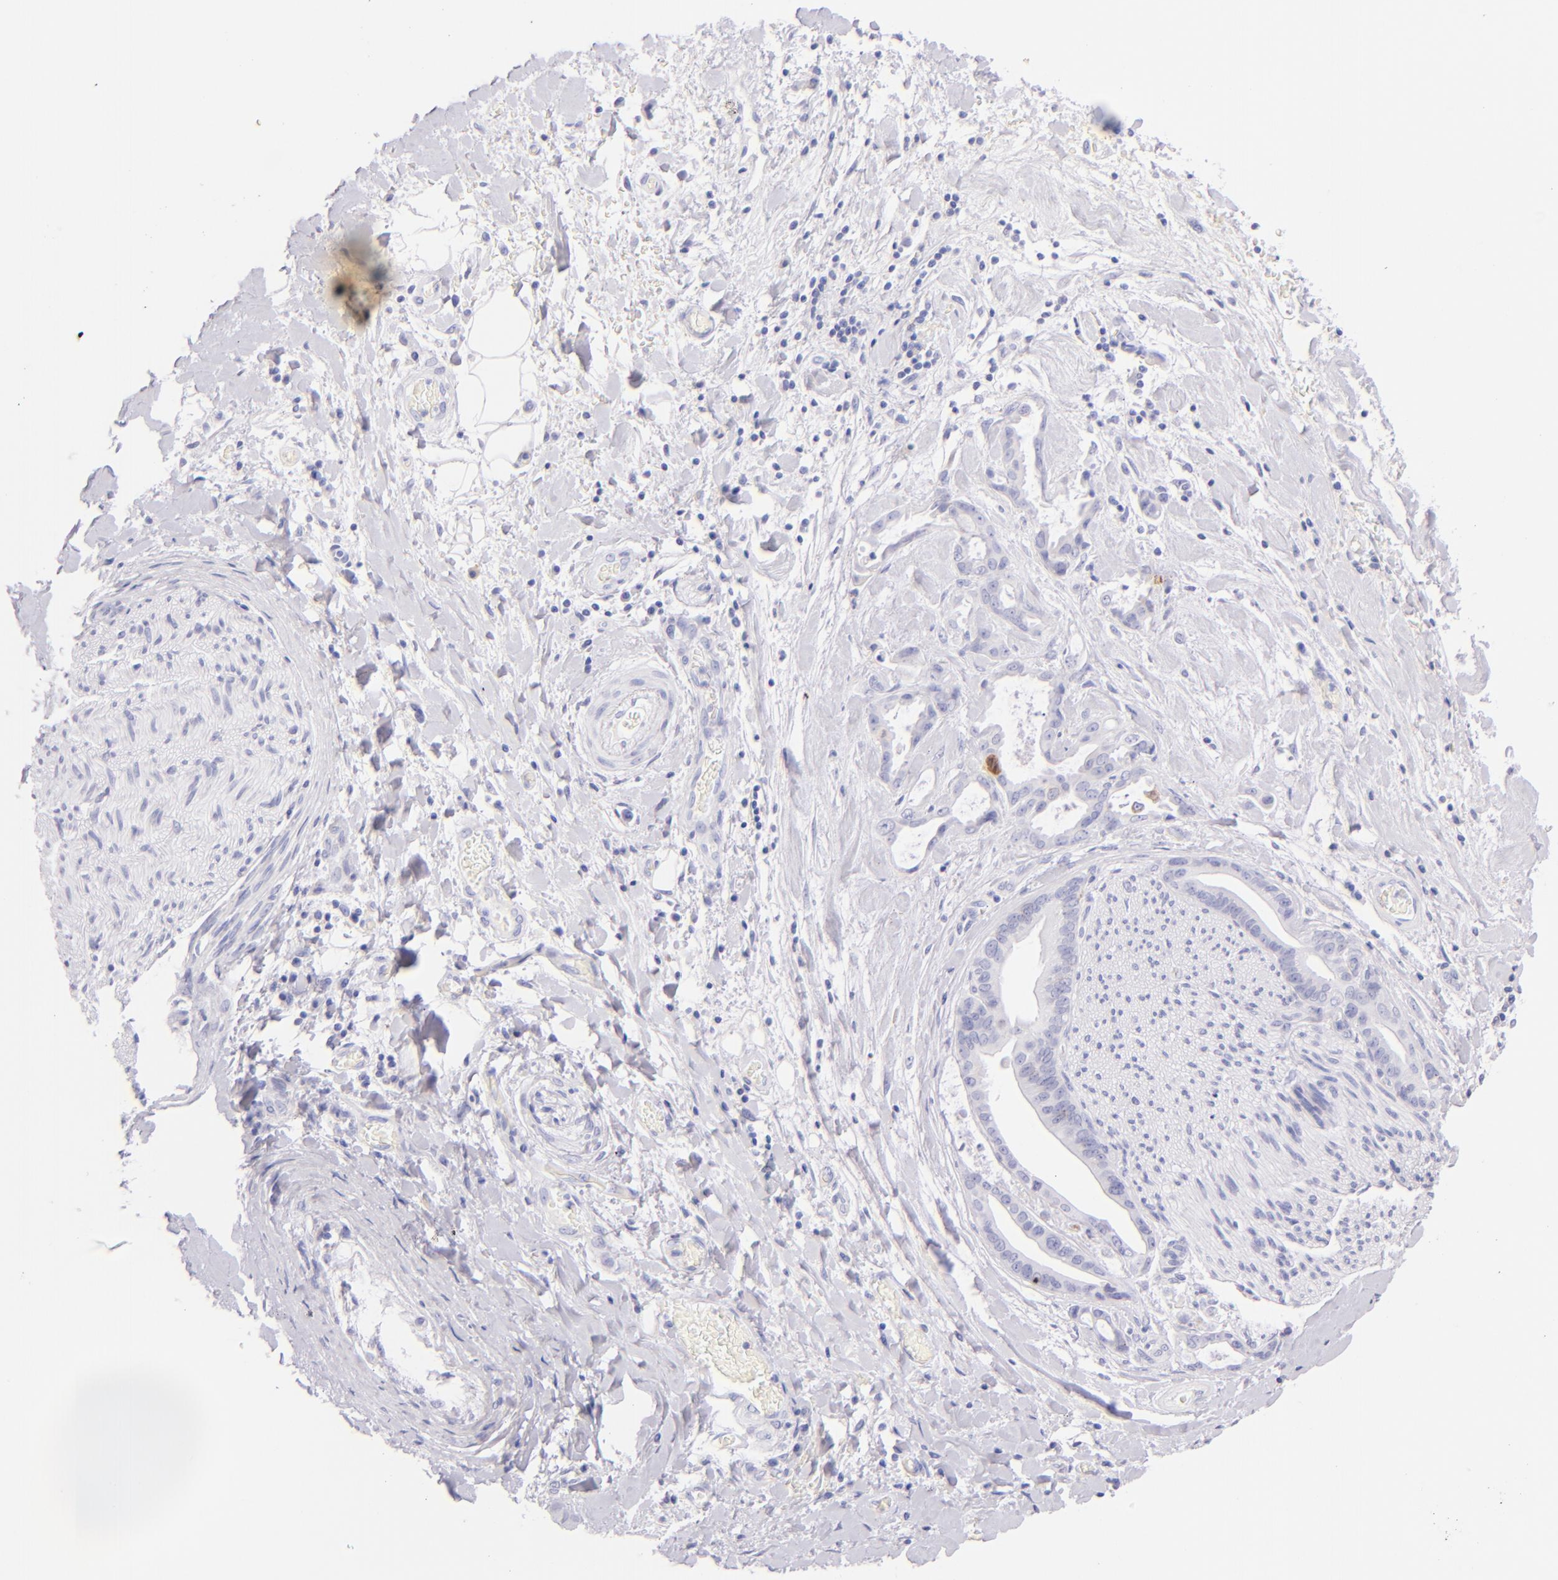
{"staining": {"intensity": "negative", "quantity": "none", "location": "none"}, "tissue": "liver cancer", "cell_type": "Tumor cells", "image_type": "cancer", "snomed": [{"axis": "morphology", "description": "Cholangiocarcinoma"}, {"axis": "topography", "description": "Liver"}], "caption": "This is an IHC histopathology image of human liver cholangiocarcinoma. There is no positivity in tumor cells.", "gene": "SDC1", "patient": {"sex": "male", "age": 58}}